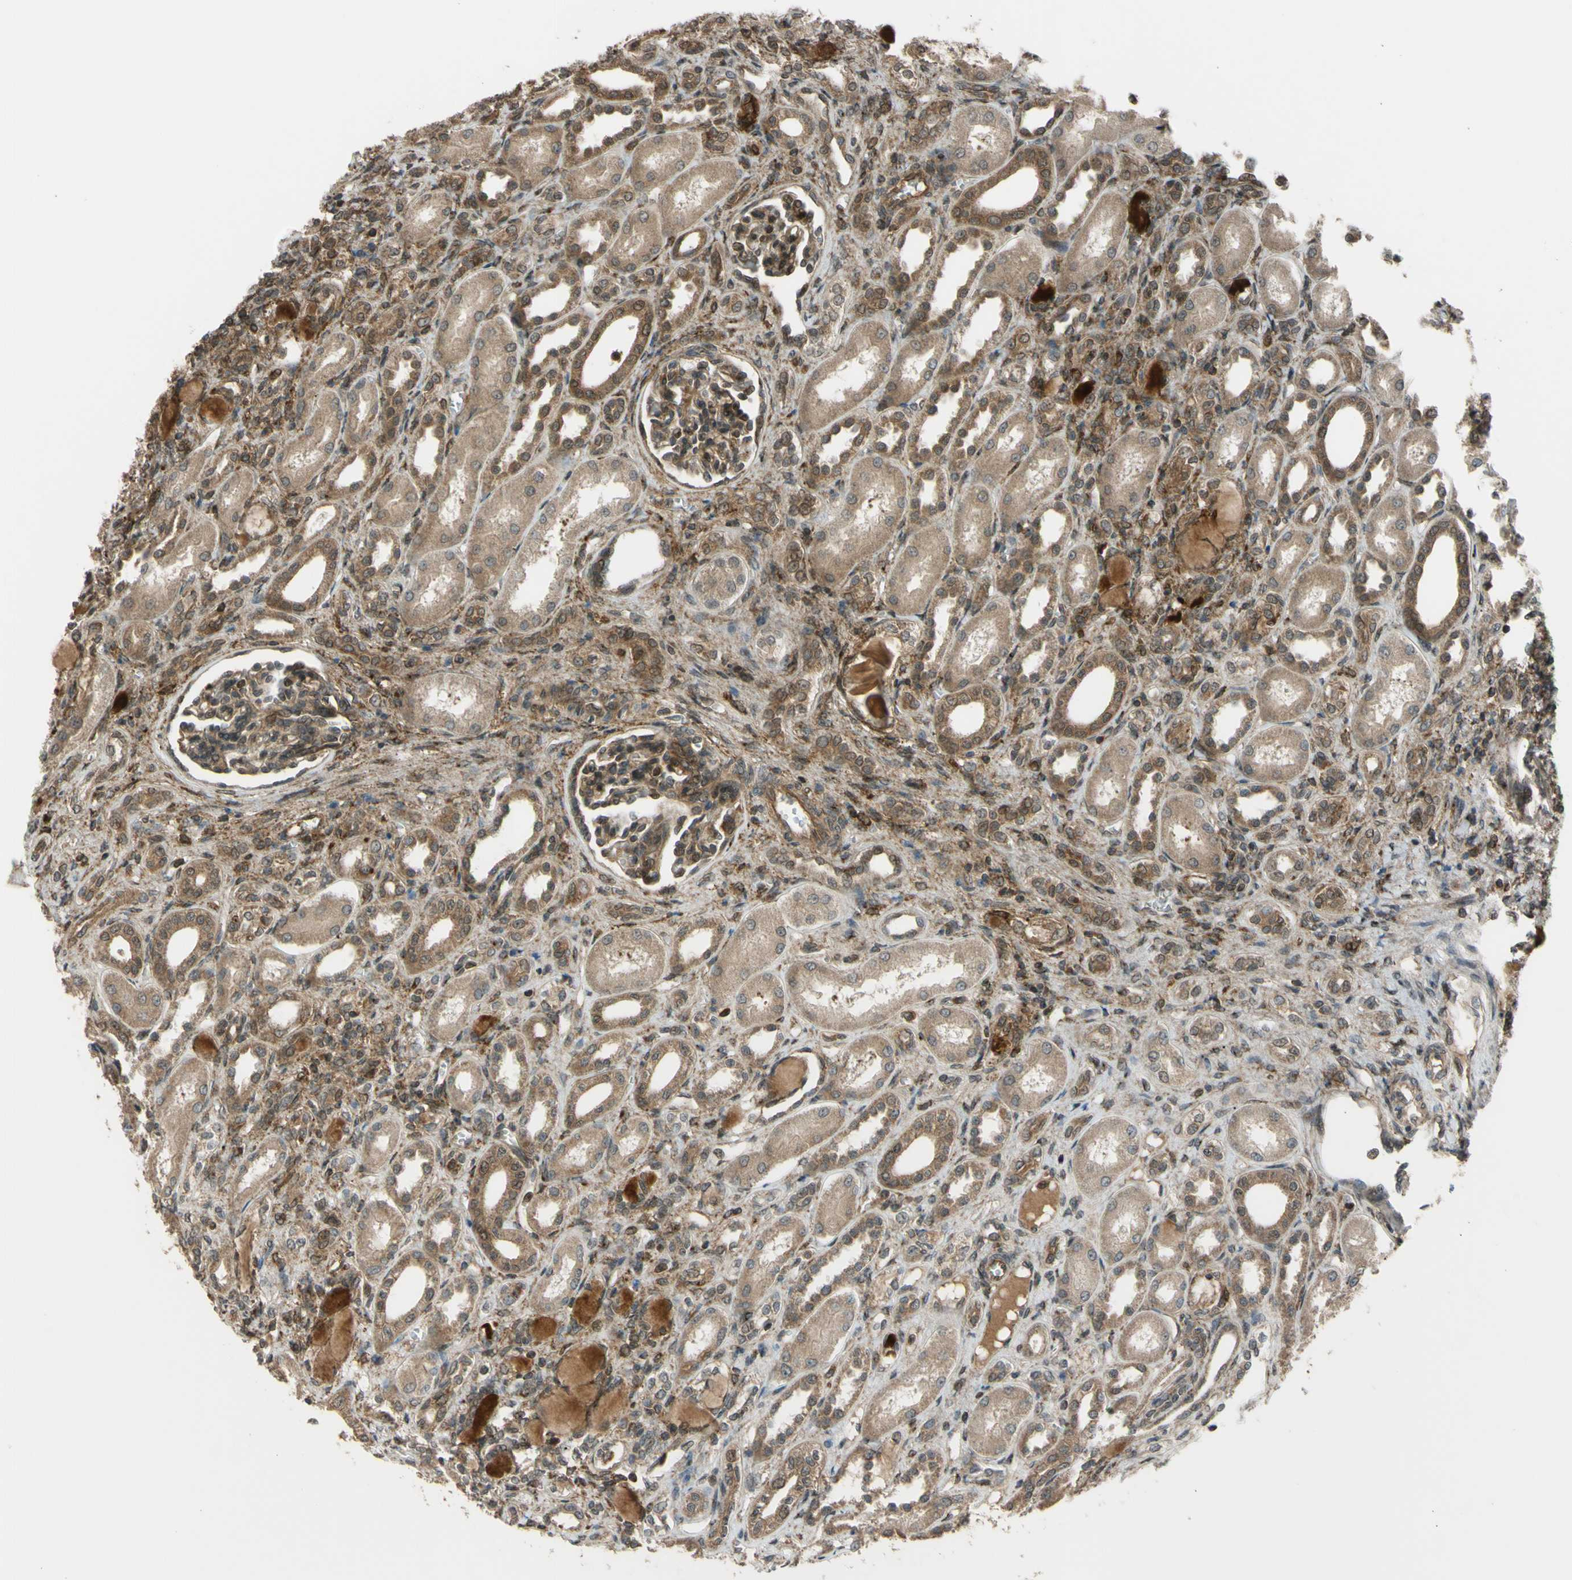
{"staining": {"intensity": "moderate", "quantity": ">75%", "location": "cytoplasmic/membranous,nuclear"}, "tissue": "kidney", "cell_type": "Cells in glomeruli", "image_type": "normal", "snomed": [{"axis": "morphology", "description": "Normal tissue, NOS"}, {"axis": "topography", "description": "Kidney"}], "caption": "Kidney stained with immunohistochemistry demonstrates moderate cytoplasmic/membranous,nuclear staining in about >75% of cells in glomeruli. (Stains: DAB (3,3'-diaminobenzidine) in brown, nuclei in blue, Microscopy: brightfield microscopy at high magnification).", "gene": "FLII", "patient": {"sex": "male", "age": 7}}